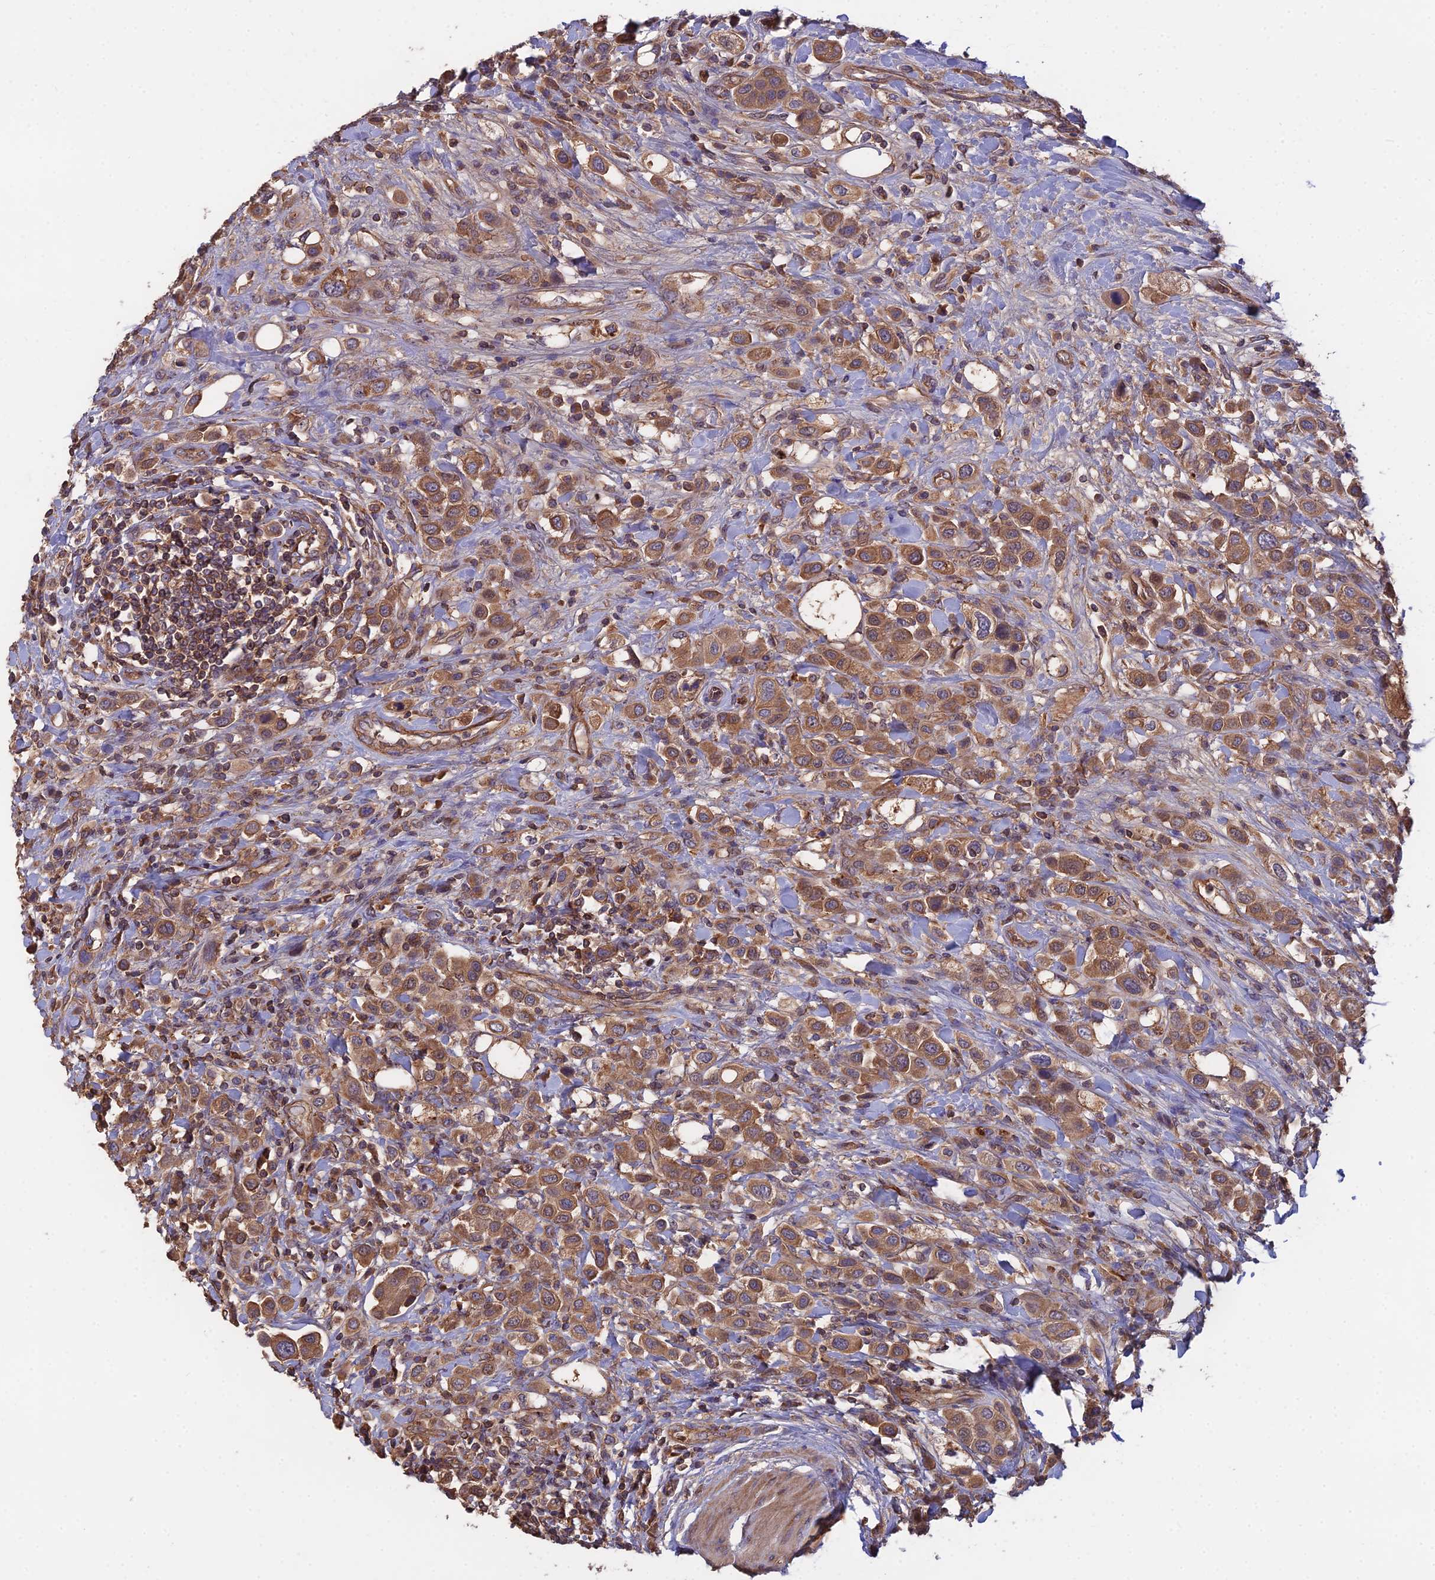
{"staining": {"intensity": "moderate", "quantity": ">75%", "location": "cytoplasmic/membranous"}, "tissue": "urothelial cancer", "cell_type": "Tumor cells", "image_type": "cancer", "snomed": [{"axis": "morphology", "description": "Urothelial carcinoma, High grade"}, {"axis": "topography", "description": "Urinary bladder"}], "caption": "A histopathology image of urothelial cancer stained for a protein reveals moderate cytoplasmic/membranous brown staining in tumor cells.", "gene": "GALR2", "patient": {"sex": "male", "age": 50}}